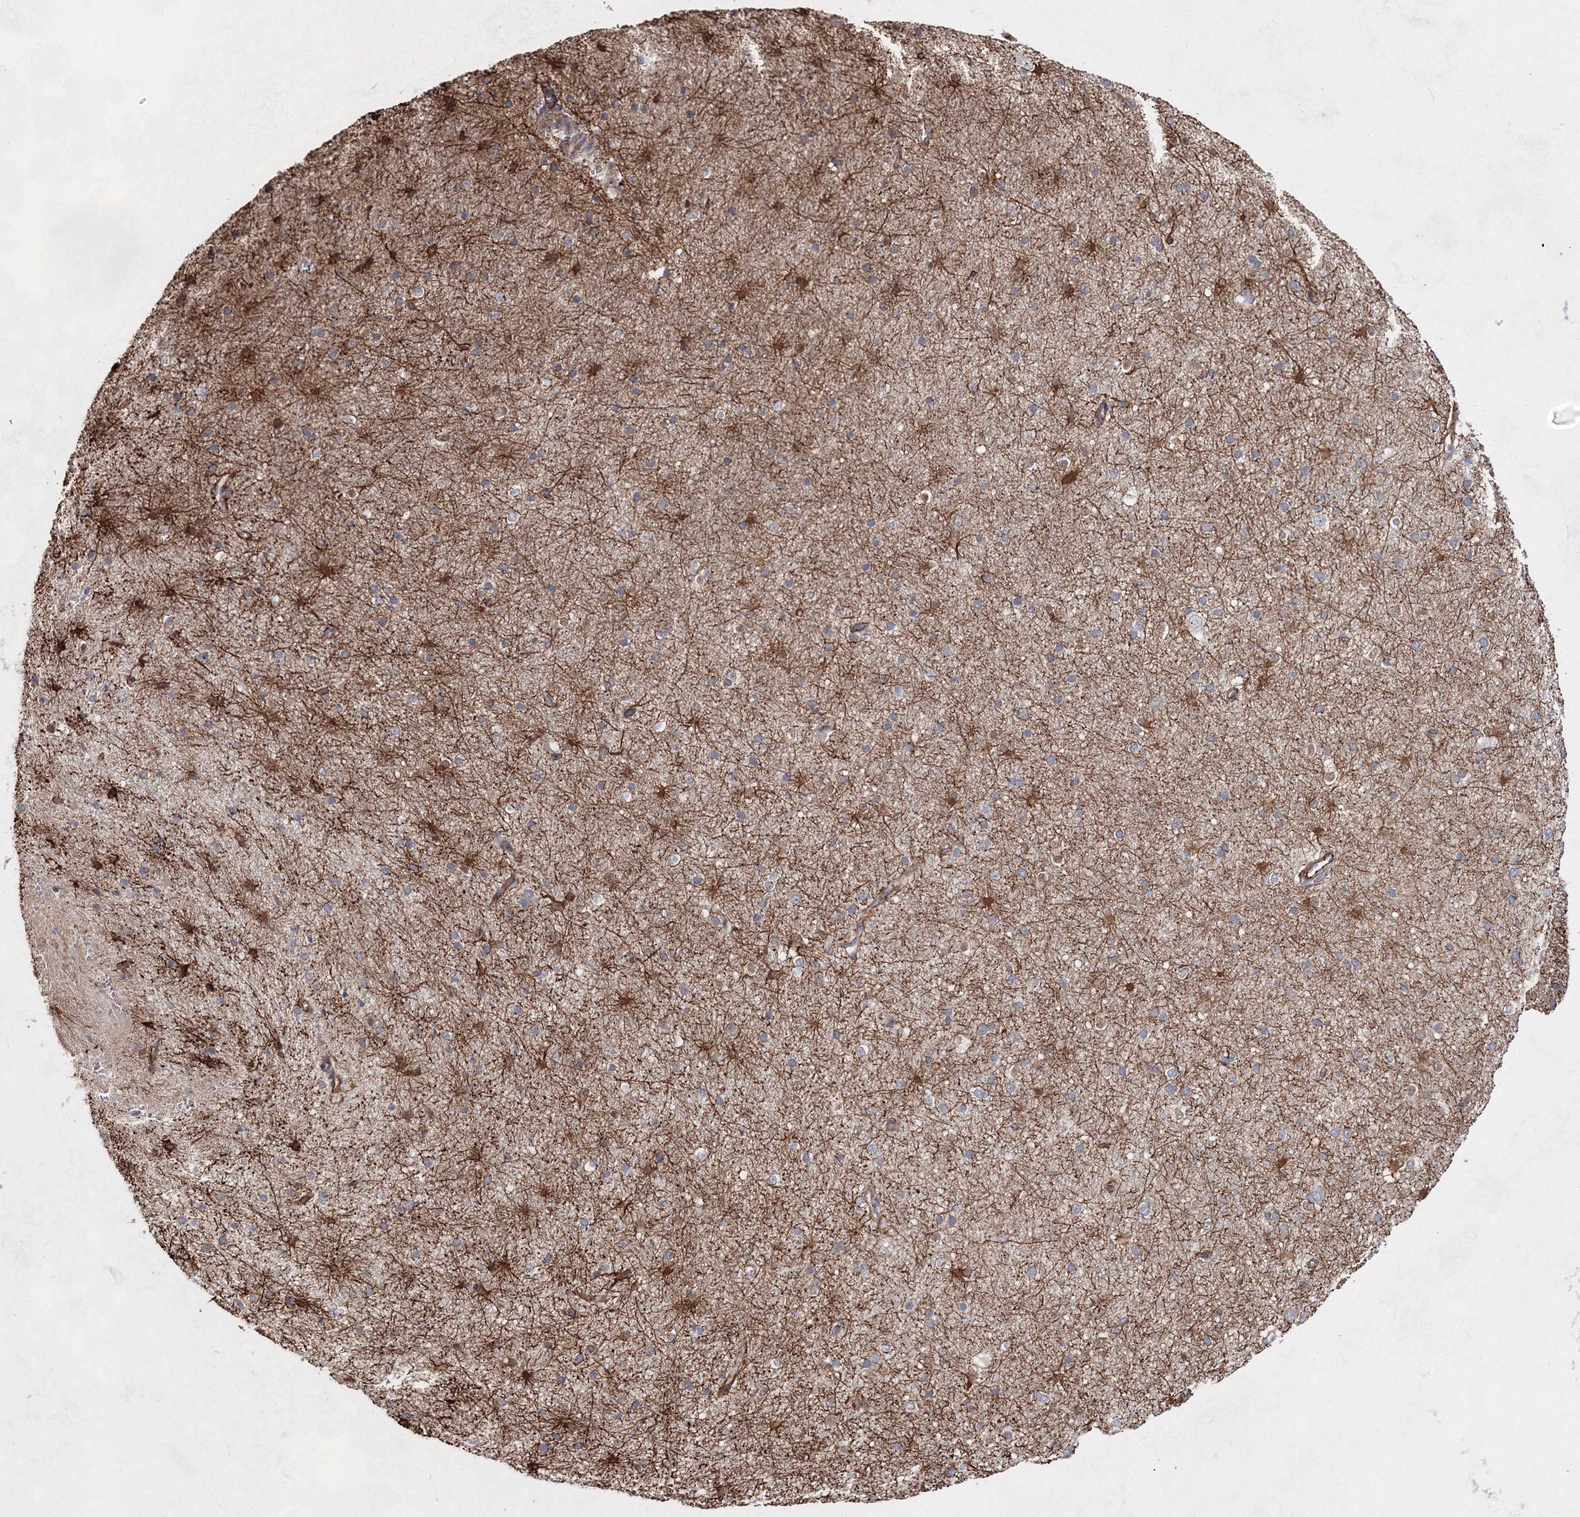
{"staining": {"intensity": "strong", "quantity": ">75%", "location": "cytoplasmic/membranous"}, "tissue": "cerebral cortex", "cell_type": "Endothelial cells", "image_type": "normal", "snomed": [{"axis": "morphology", "description": "Normal tissue, NOS"}, {"axis": "morphology", "description": "Developmental malformation"}, {"axis": "topography", "description": "Cerebral cortex"}], "caption": "Protein expression analysis of benign cerebral cortex demonstrates strong cytoplasmic/membranous positivity in approximately >75% of endothelial cells. (DAB (3,3'-diaminobenzidine) IHC, brown staining for protein, blue staining for nuclei).", "gene": "SNIP1", "patient": {"sex": "female", "age": 30}}